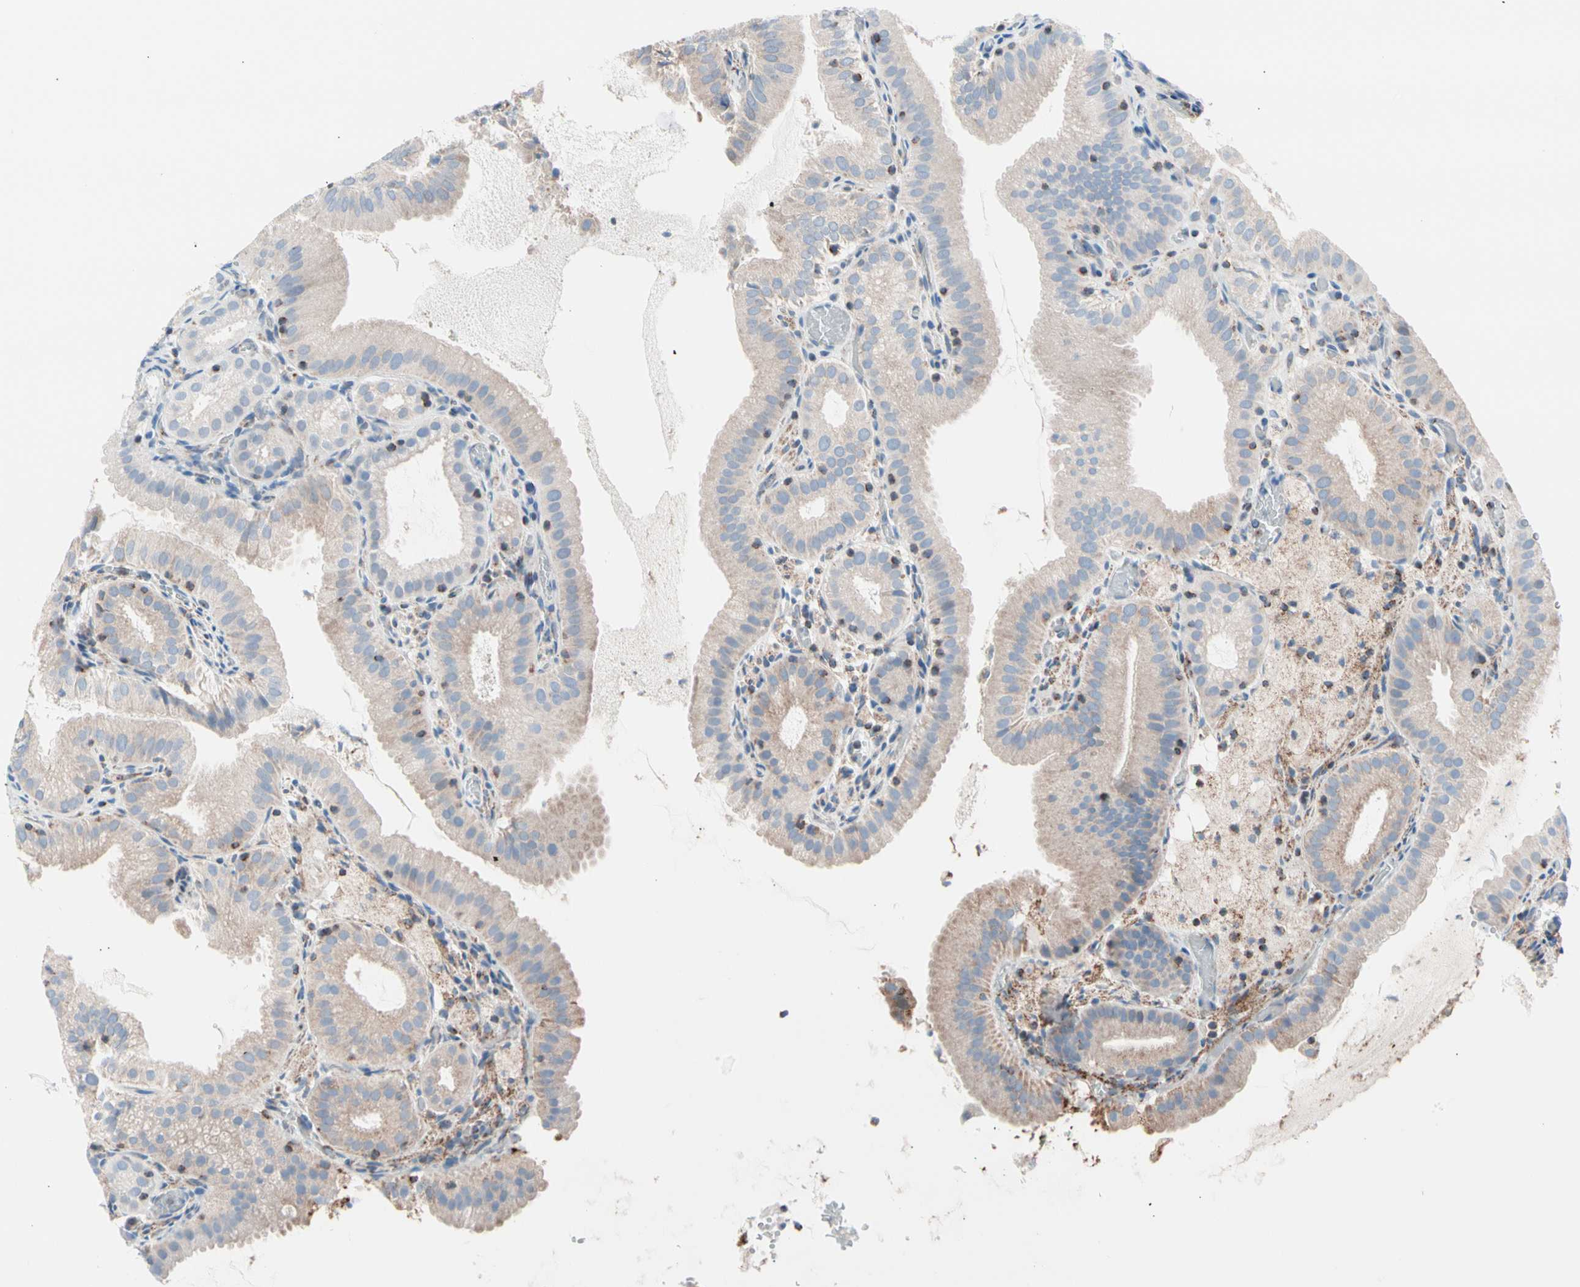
{"staining": {"intensity": "weak", "quantity": "<25%", "location": "cytoplasmic/membranous"}, "tissue": "gallbladder", "cell_type": "Glandular cells", "image_type": "normal", "snomed": [{"axis": "morphology", "description": "Normal tissue, NOS"}, {"axis": "topography", "description": "Gallbladder"}], "caption": "Glandular cells are negative for protein expression in benign human gallbladder. (DAB immunohistochemistry (IHC), high magnification).", "gene": "HK1", "patient": {"sex": "male", "age": 54}}